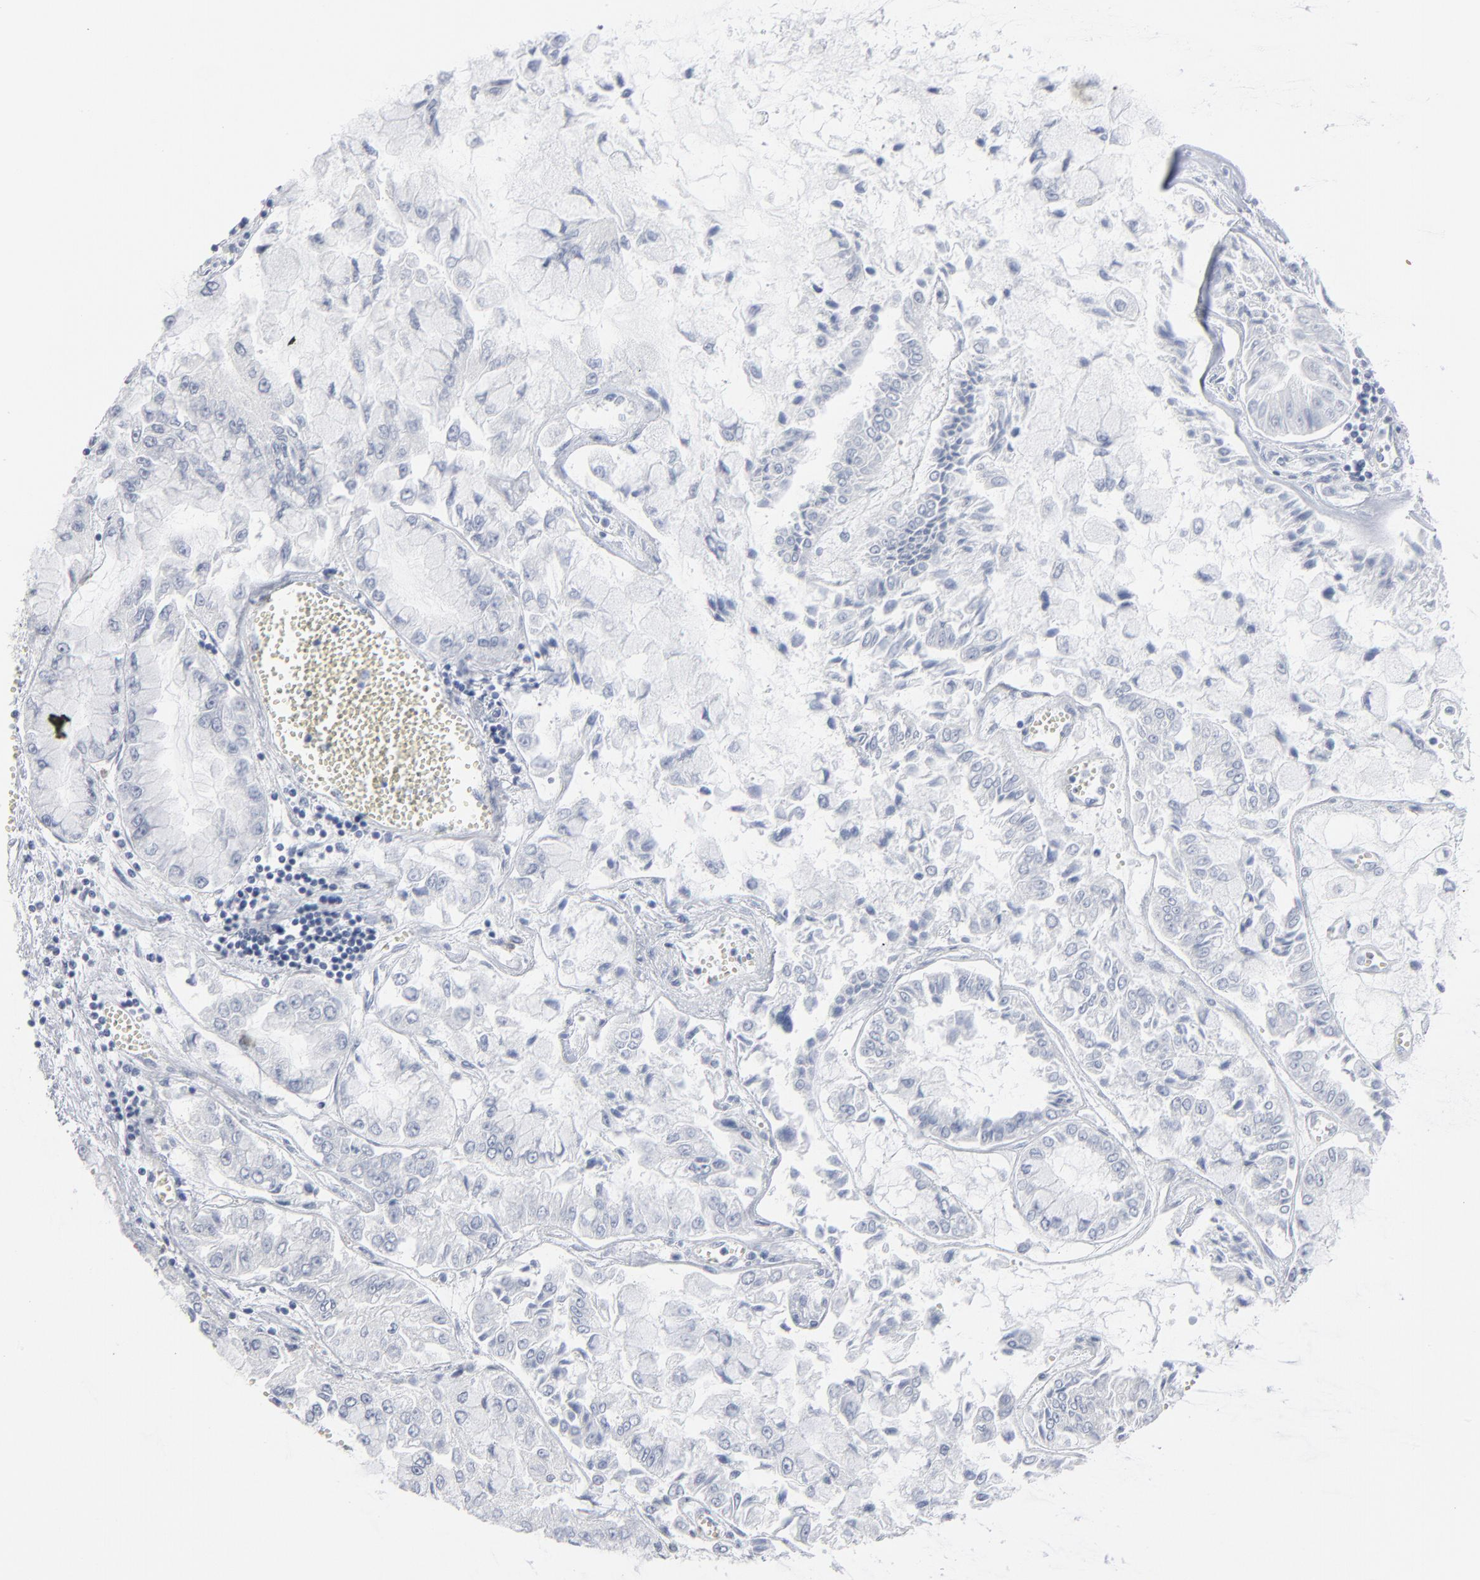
{"staining": {"intensity": "negative", "quantity": "none", "location": "none"}, "tissue": "liver cancer", "cell_type": "Tumor cells", "image_type": "cancer", "snomed": [{"axis": "morphology", "description": "Cholangiocarcinoma"}, {"axis": "topography", "description": "Liver"}], "caption": "Human liver cholangiocarcinoma stained for a protein using immunohistochemistry (IHC) exhibits no expression in tumor cells.", "gene": "PAGE1", "patient": {"sex": "female", "age": 79}}